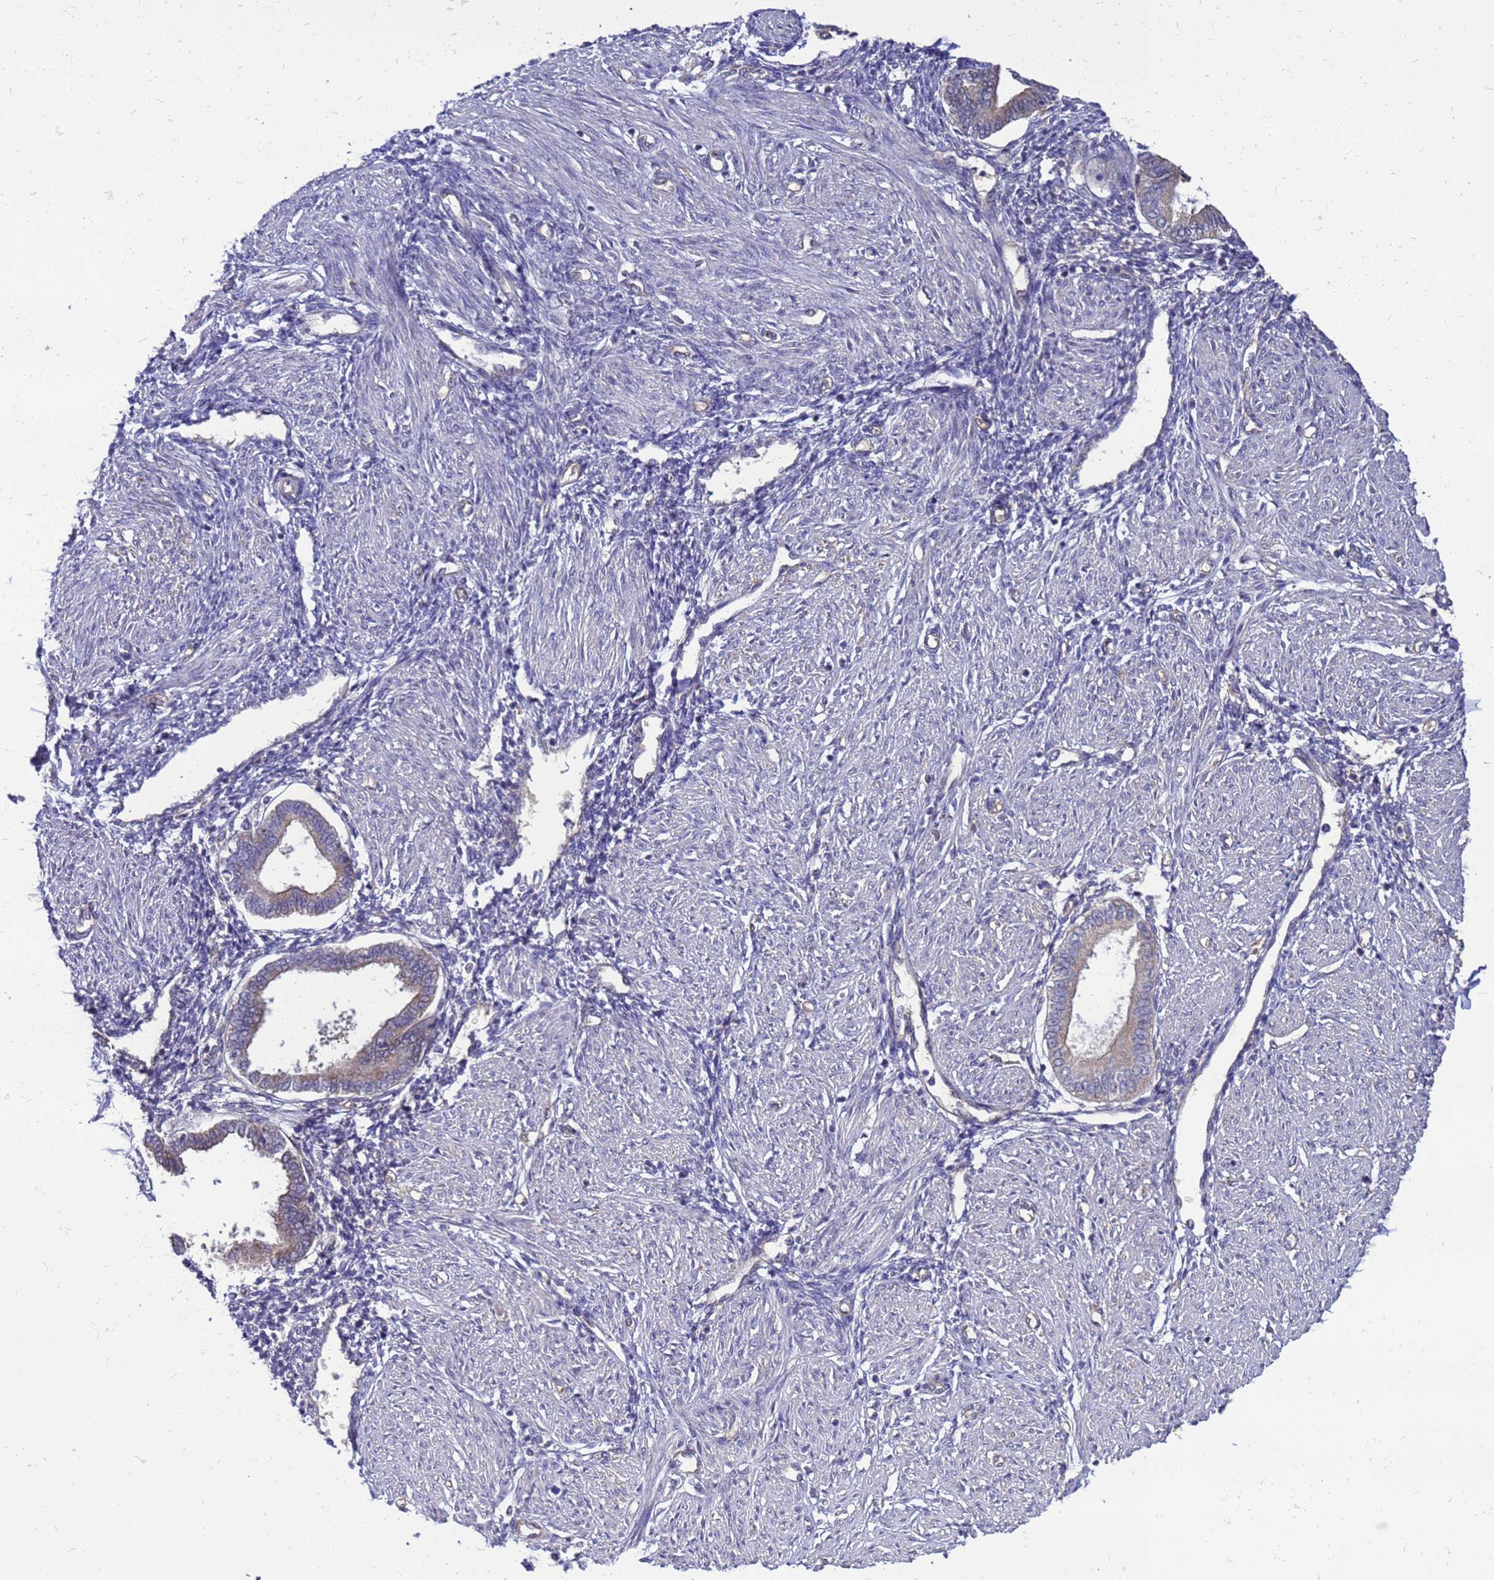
{"staining": {"intensity": "negative", "quantity": "none", "location": "none"}, "tissue": "endometrium", "cell_type": "Cells in endometrial stroma", "image_type": "normal", "snomed": [{"axis": "morphology", "description": "Normal tissue, NOS"}, {"axis": "topography", "description": "Endometrium"}], "caption": "High power microscopy histopathology image of an IHC image of benign endometrium, revealing no significant staining in cells in endometrial stroma. The staining was performed using DAB (3,3'-diaminobenzidine) to visualize the protein expression in brown, while the nuclei were stained in blue with hematoxylin (Magnification: 20x).", "gene": "EIF4EBP3", "patient": {"sex": "female", "age": 53}}